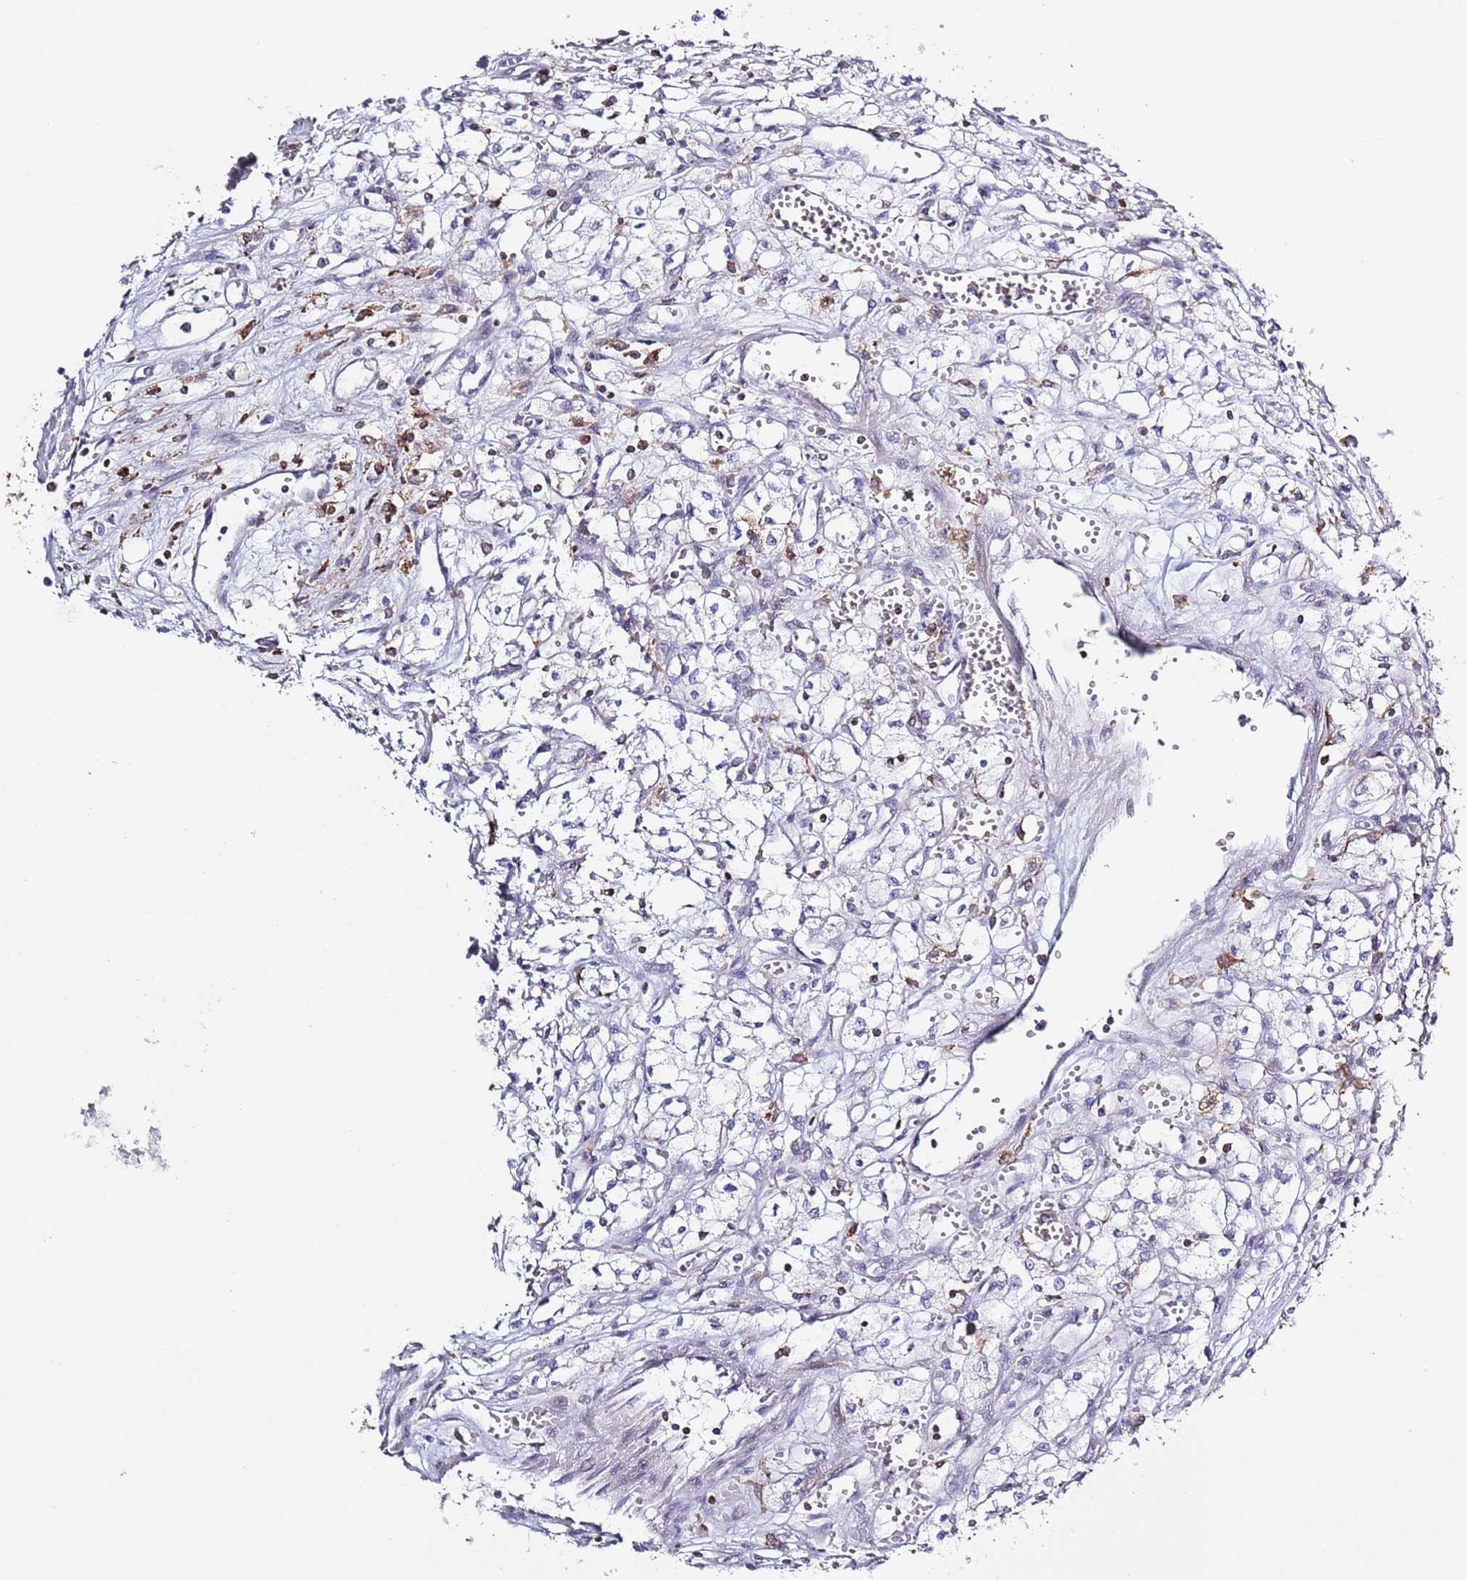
{"staining": {"intensity": "negative", "quantity": "none", "location": "none"}, "tissue": "renal cancer", "cell_type": "Tumor cells", "image_type": "cancer", "snomed": [{"axis": "morphology", "description": "Adenocarcinoma, NOS"}, {"axis": "topography", "description": "Kidney"}], "caption": "There is no significant expression in tumor cells of renal adenocarcinoma. (DAB (3,3'-diaminobenzidine) IHC with hematoxylin counter stain).", "gene": "LPXN", "patient": {"sex": "male", "age": 59}}